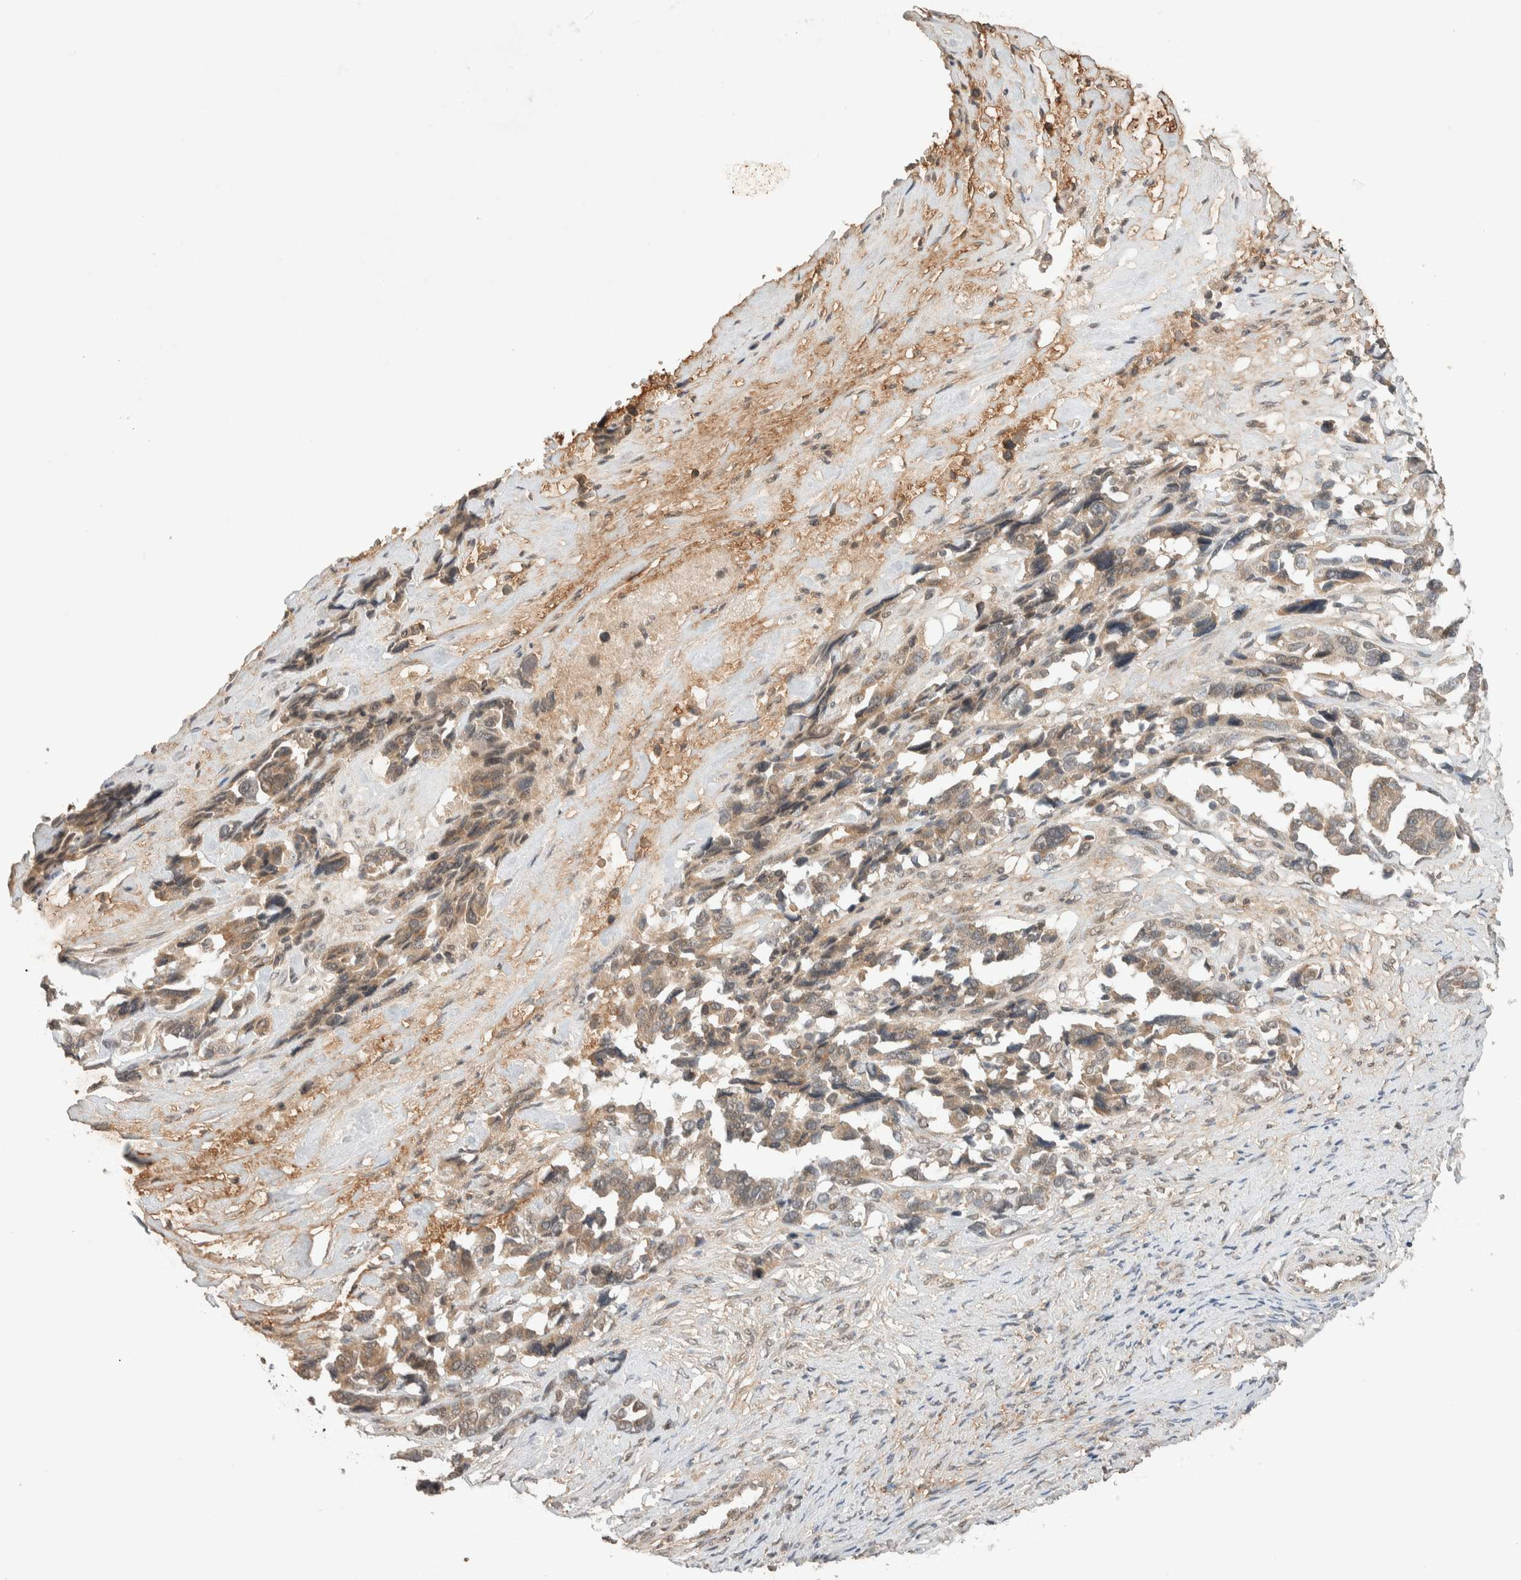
{"staining": {"intensity": "weak", "quantity": ">75%", "location": "cytoplasmic/membranous,nuclear"}, "tissue": "ovarian cancer", "cell_type": "Tumor cells", "image_type": "cancer", "snomed": [{"axis": "morphology", "description": "Cystadenocarcinoma, serous, NOS"}, {"axis": "topography", "description": "Ovary"}], "caption": "This is an image of immunohistochemistry (IHC) staining of ovarian cancer, which shows weak positivity in the cytoplasmic/membranous and nuclear of tumor cells.", "gene": "THRA", "patient": {"sex": "female", "age": 44}}